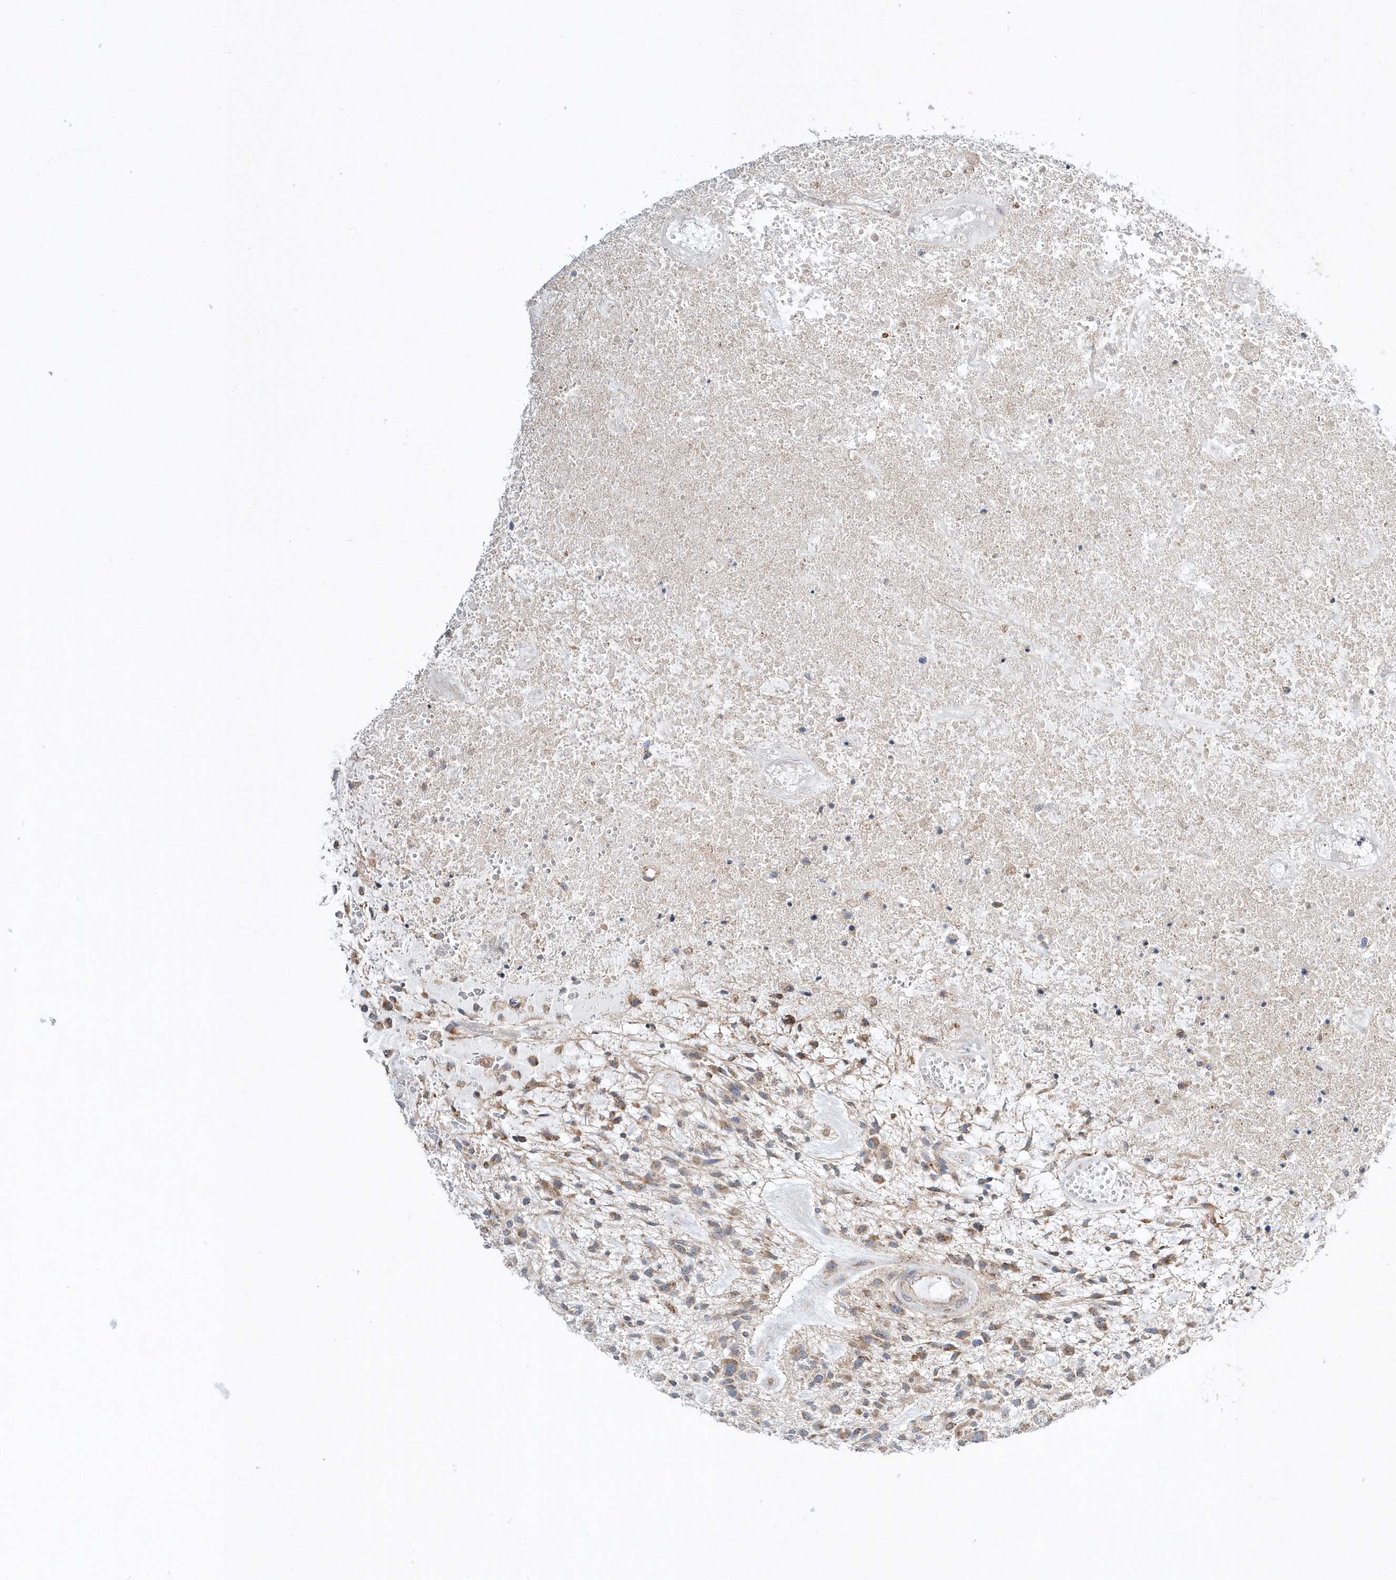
{"staining": {"intensity": "moderate", "quantity": "25%-75%", "location": "cytoplasmic/membranous"}, "tissue": "glioma", "cell_type": "Tumor cells", "image_type": "cancer", "snomed": [{"axis": "morphology", "description": "Glioma, malignant, High grade"}, {"axis": "topography", "description": "Brain"}], "caption": "The histopathology image shows a brown stain indicating the presence of a protein in the cytoplasmic/membranous of tumor cells in malignant glioma (high-grade).", "gene": "OPA1", "patient": {"sex": "male", "age": 47}}